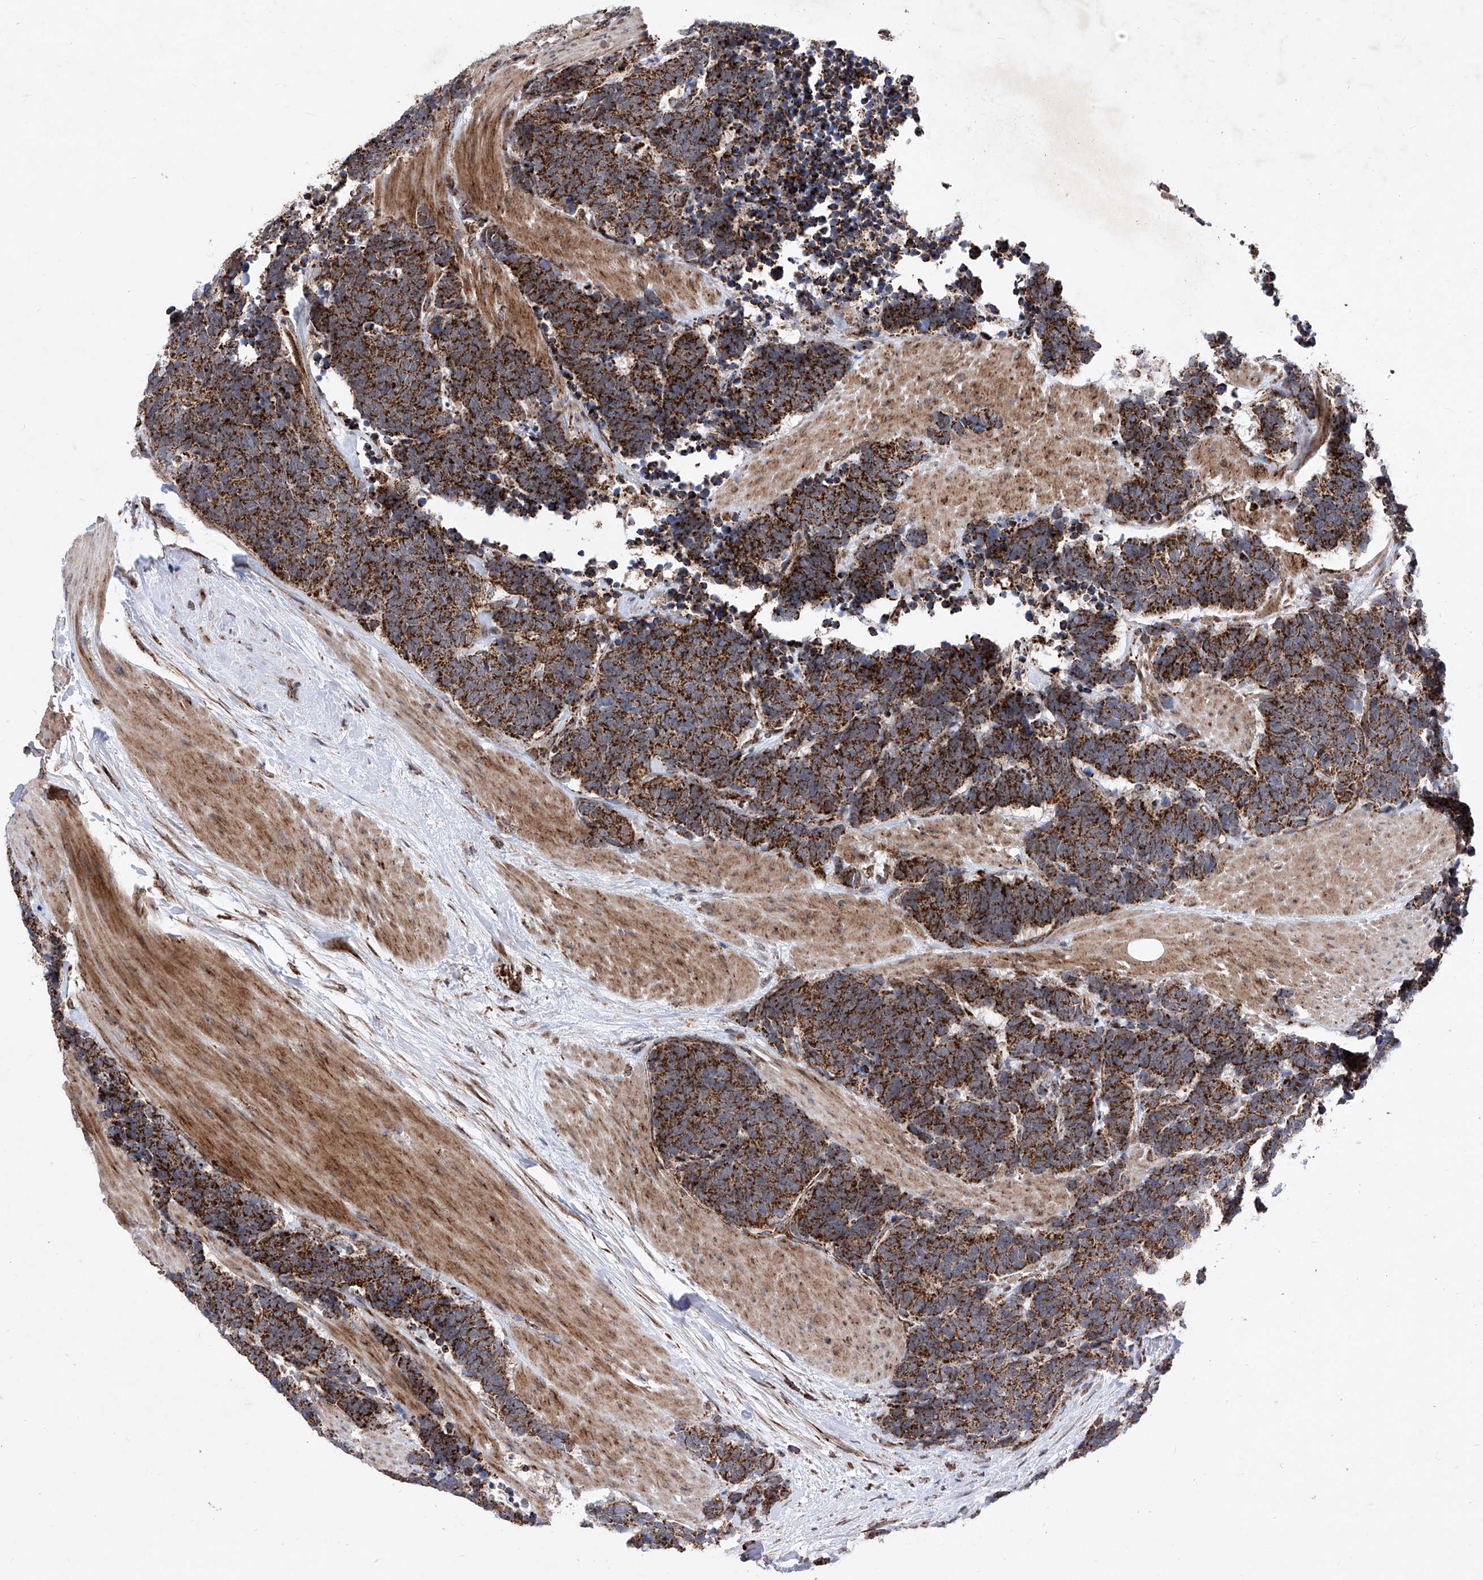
{"staining": {"intensity": "strong", "quantity": ">75%", "location": "cytoplasmic/membranous"}, "tissue": "carcinoid", "cell_type": "Tumor cells", "image_type": "cancer", "snomed": [{"axis": "morphology", "description": "Carcinoma, NOS"}, {"axis": "morphology", "description": "Carcinoid, malignant, NOS"}, {"axis": "topography", "description": "Urinary bladder"}], "caption": "This is an image of immunohistochemistry (IHC) staining of carcinoid, which shows strong staining in the cytoplasmic/membranous of tumor cells.", "gene": "SEMA6A", "patient": {"sex": "male", "age": 57}}